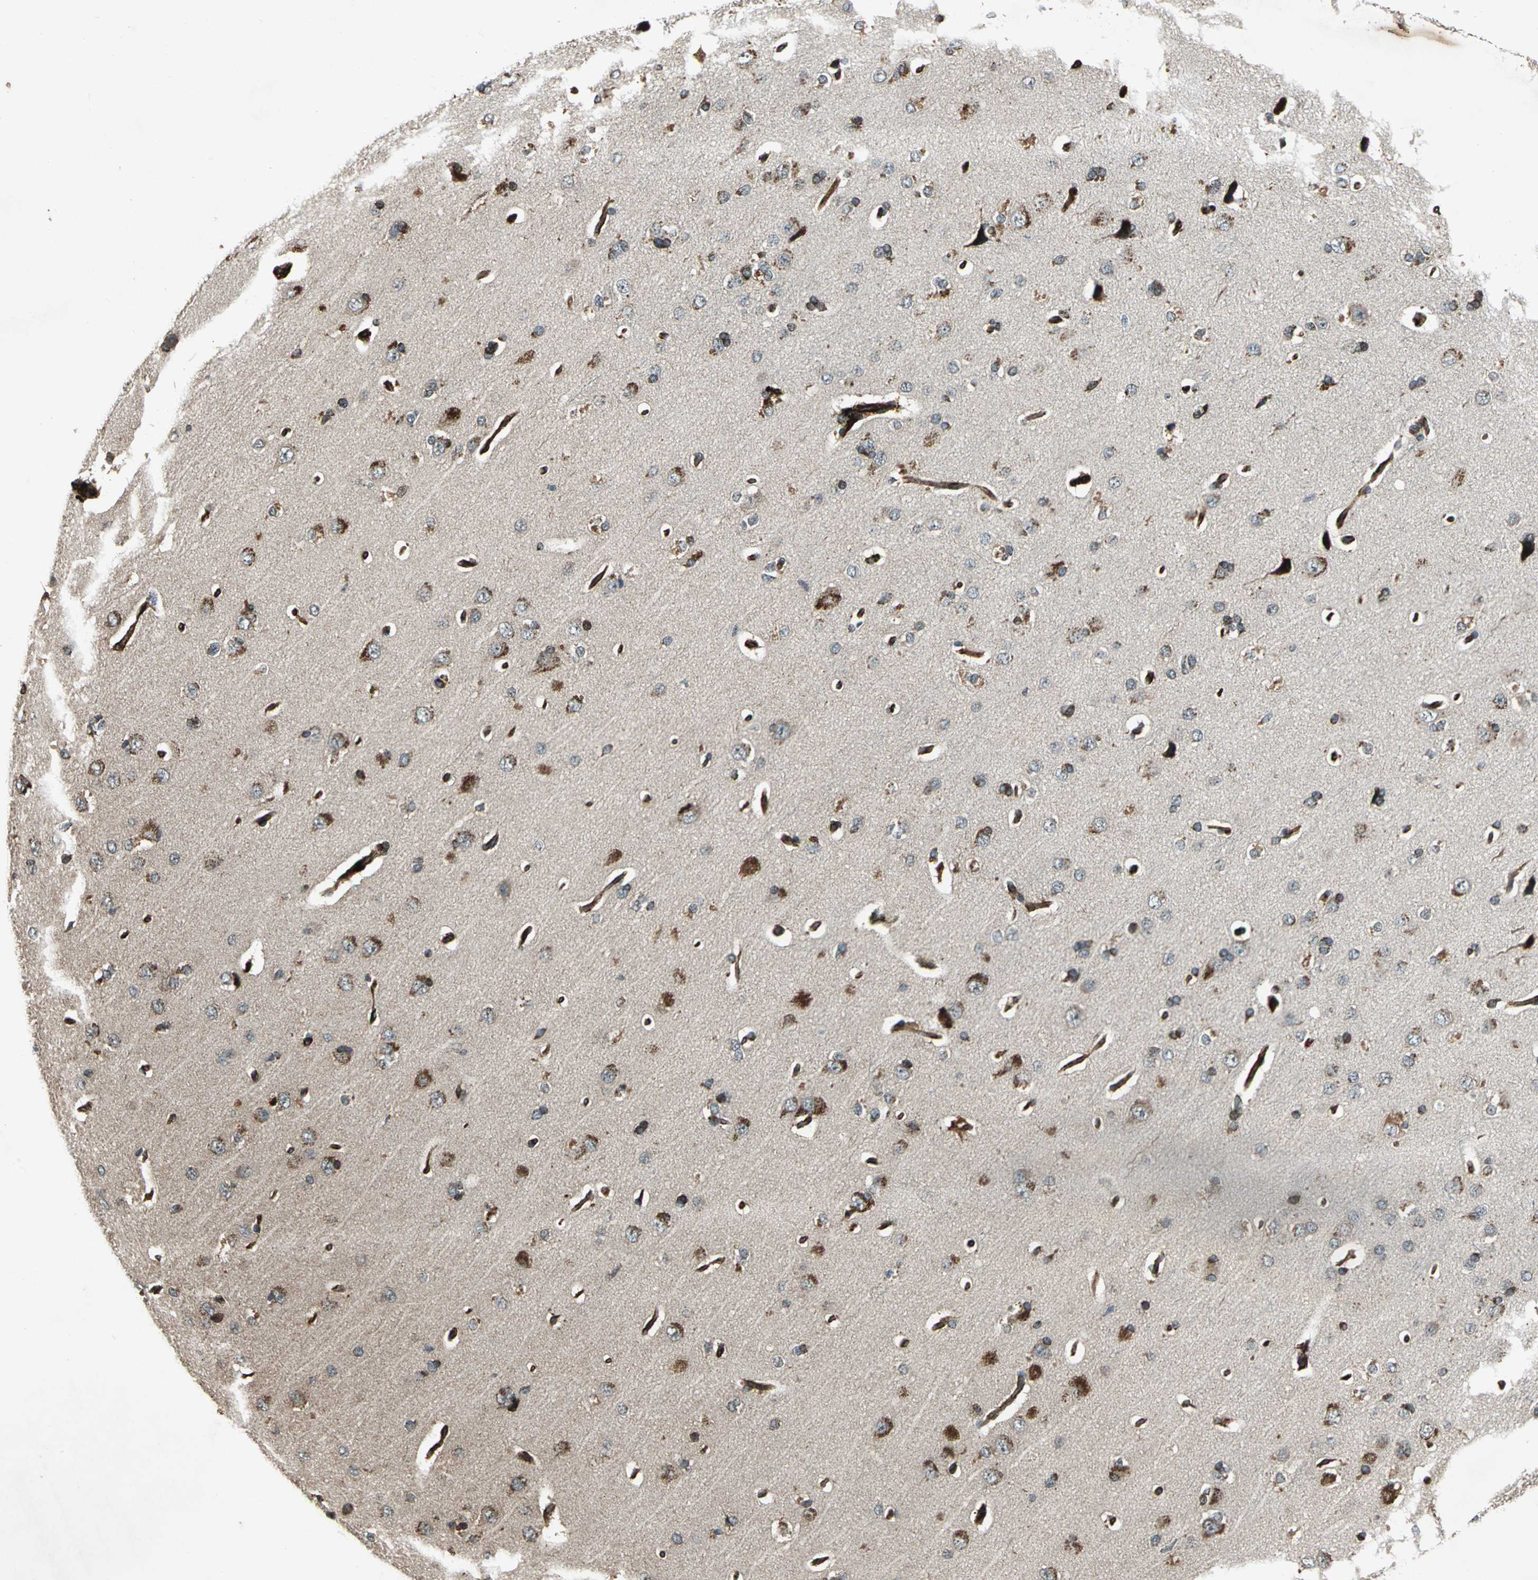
{"staining": {"intensity": "strong", "quantity": ">75%", "location": "cytoplasmic/membranous"}, "tissue": "cerebral cortex", "cell_type": "Endothelial cells", "image_type": "normal", "snomed": [{"axis": "morphology", "description": "Normal tissue, NOS"}, {"axis": "topography", "description": "Cerebral cortex"}], "caption": "Immunohistochemical staining of benign cerebral cortex exhibits high levels of strong cytoplasmic/membranous staining in approximately >75% of endothelial cells. (brown staining indicates protein expression, while blue staining denotes nuclei).", "gene": "EXD2", "patient": {"sex": "male", "age": 62}}